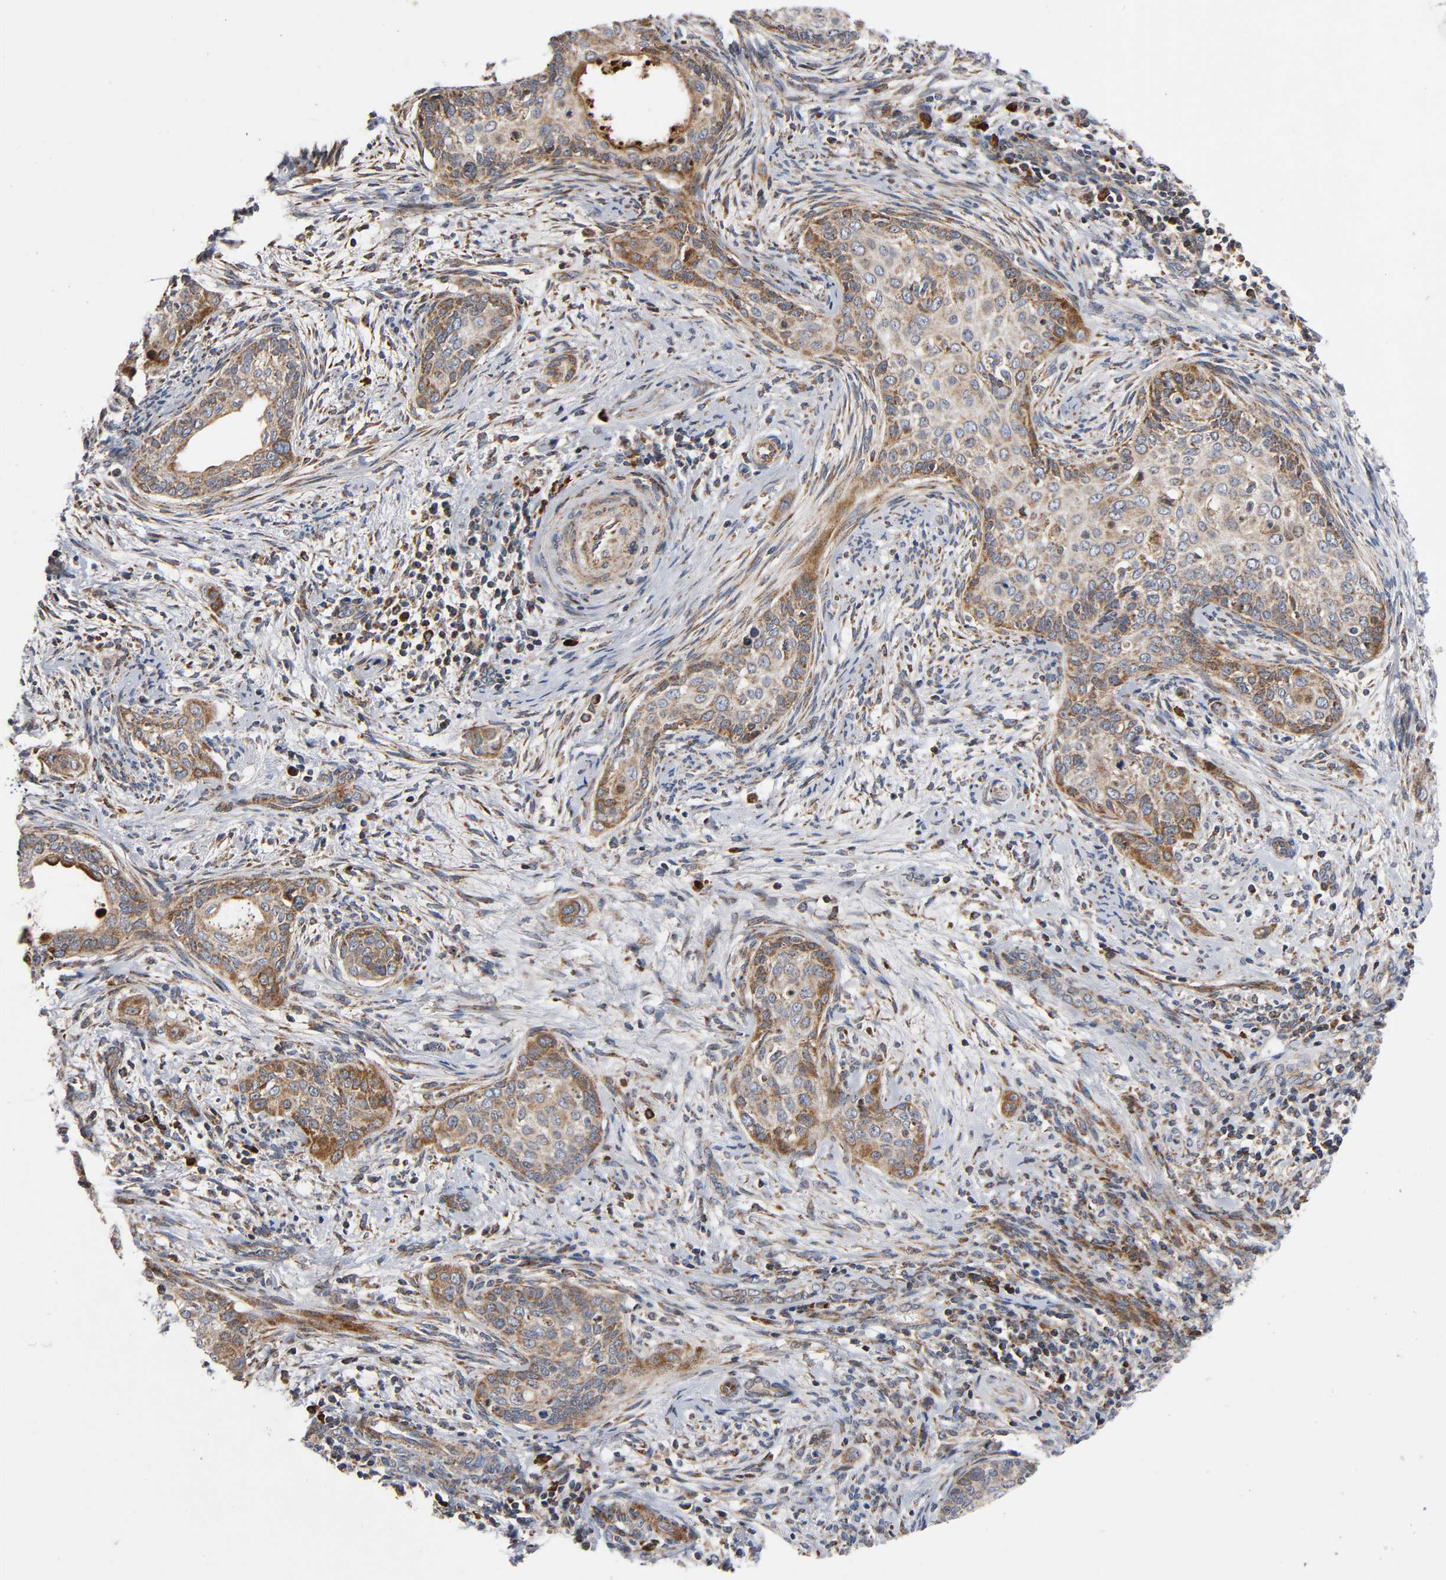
{"staining": {"intensity": "weak", "quantity": ">75%", "location": "cytoplasmic/membranous"}, "tissue": "cervical cancer", "cell_type": "Tumor cells", "image_type": "cancer", "snomed": [{"axis": "morphology", "description": "Squamous cell carcinoma, NOS"}, {"axis": "topography", "description": "Cervix"}], "caption": "Immunohistochemical staining of human squamous cell carcinoma (cervical) demonstrates low levels of weak cytoplasmic/membranous expression in approximately >75% of tumor cells.", "gene": "MAP3K1", "patient": {"sex": "female", "age": 33}}